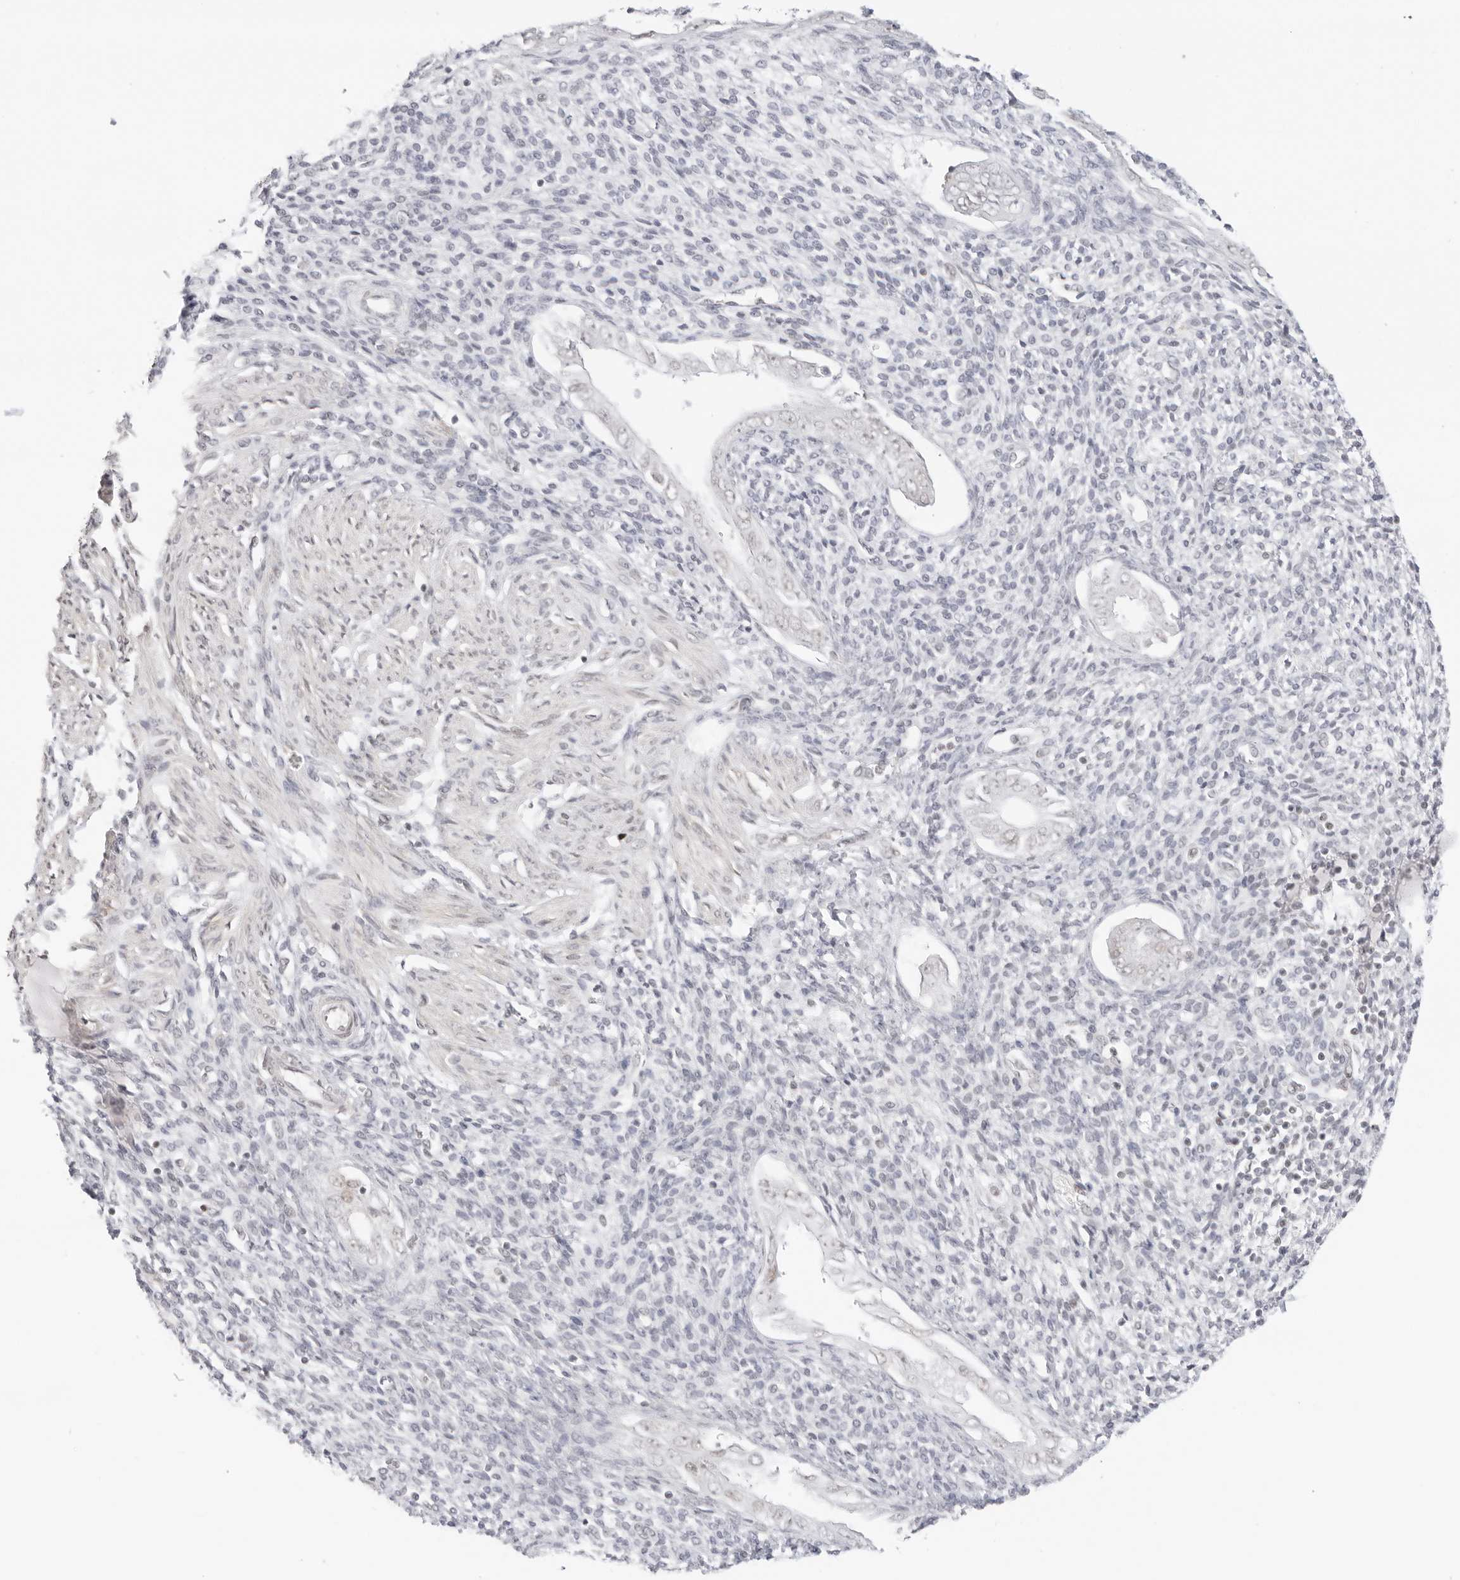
{"staining": {"intensity": "negative", "quantity": "none", "location": "none"}, "tissue": "endometrium", "cell_type": "Cells in endometrial stroma", "image_type": "normal", "snomed": [{"axis": "morphology", "description": "Normal tissue, NOS"}, {"axis": "topography", "description": "Endometrium"}], "caption": "This histopathology image is of normal endometrium stained with immunohistochemistry (IHC) to label a protein in brown with the nuclei are counter-stained blue. There is no expression in cells in endometrial stroma.", "gene": "TCIM", "patient": {"sex": "female", "age": 66}}